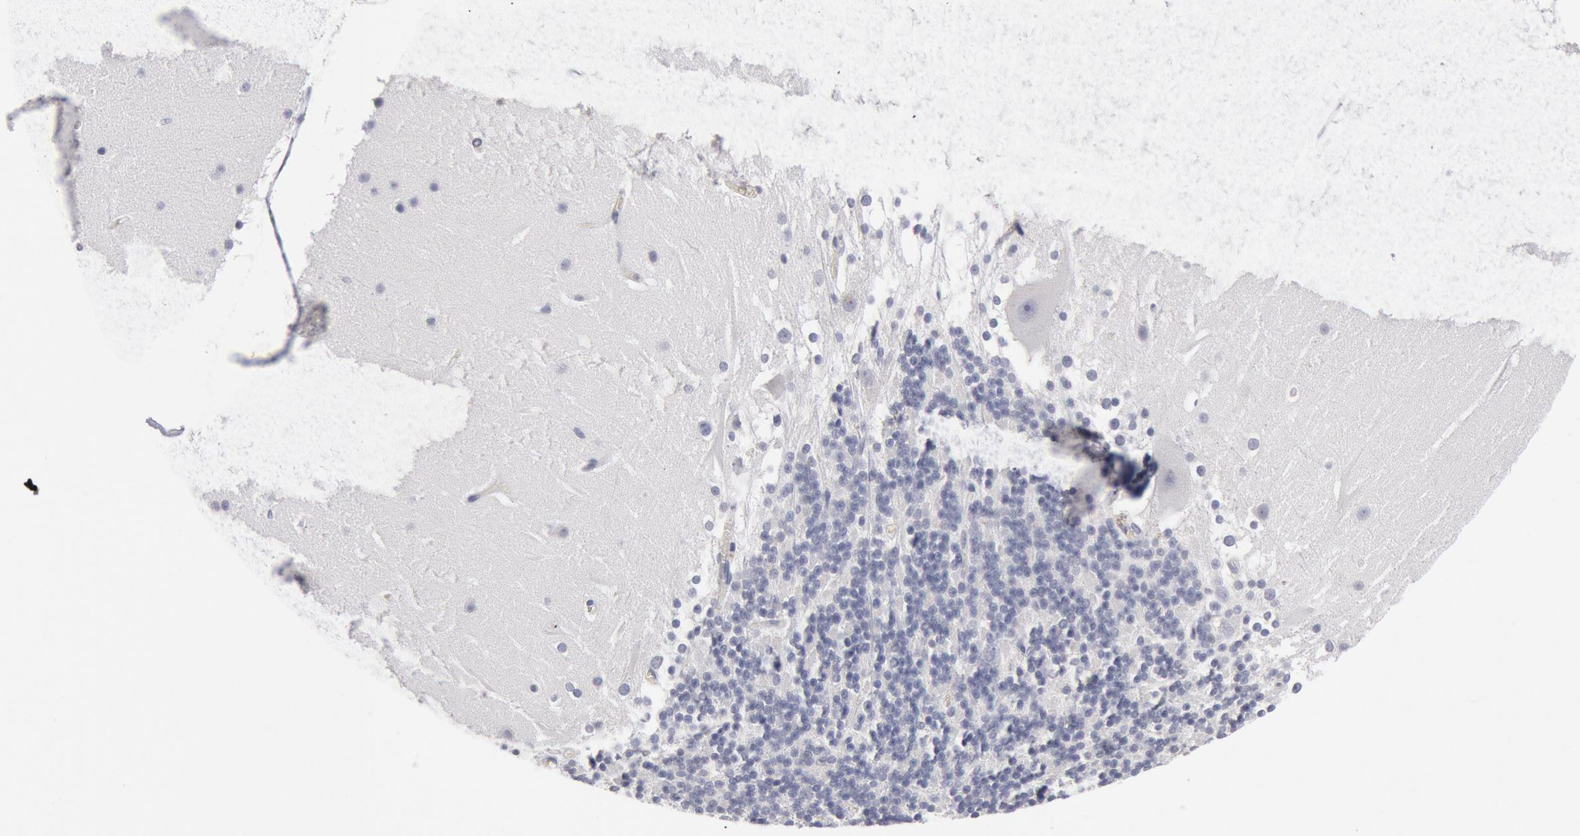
{"staining": {"intensity": "negative", "quantity": "none", "location": "none"}, "tissue": "cerebellum", "cell_type": "Cells in granular layer", "image_type": "normal", "snomed": [{"axis": "morphology", "description": "Normal tissue, NOS"}, {"axis": "topography", "description": "Cerebellum"}], "caption": "Image shows no significant protein staining in cells in granular layer of benign cerebellum.", "gene": "FOXA2", "patient": {"sex": "female", "age": 19}}